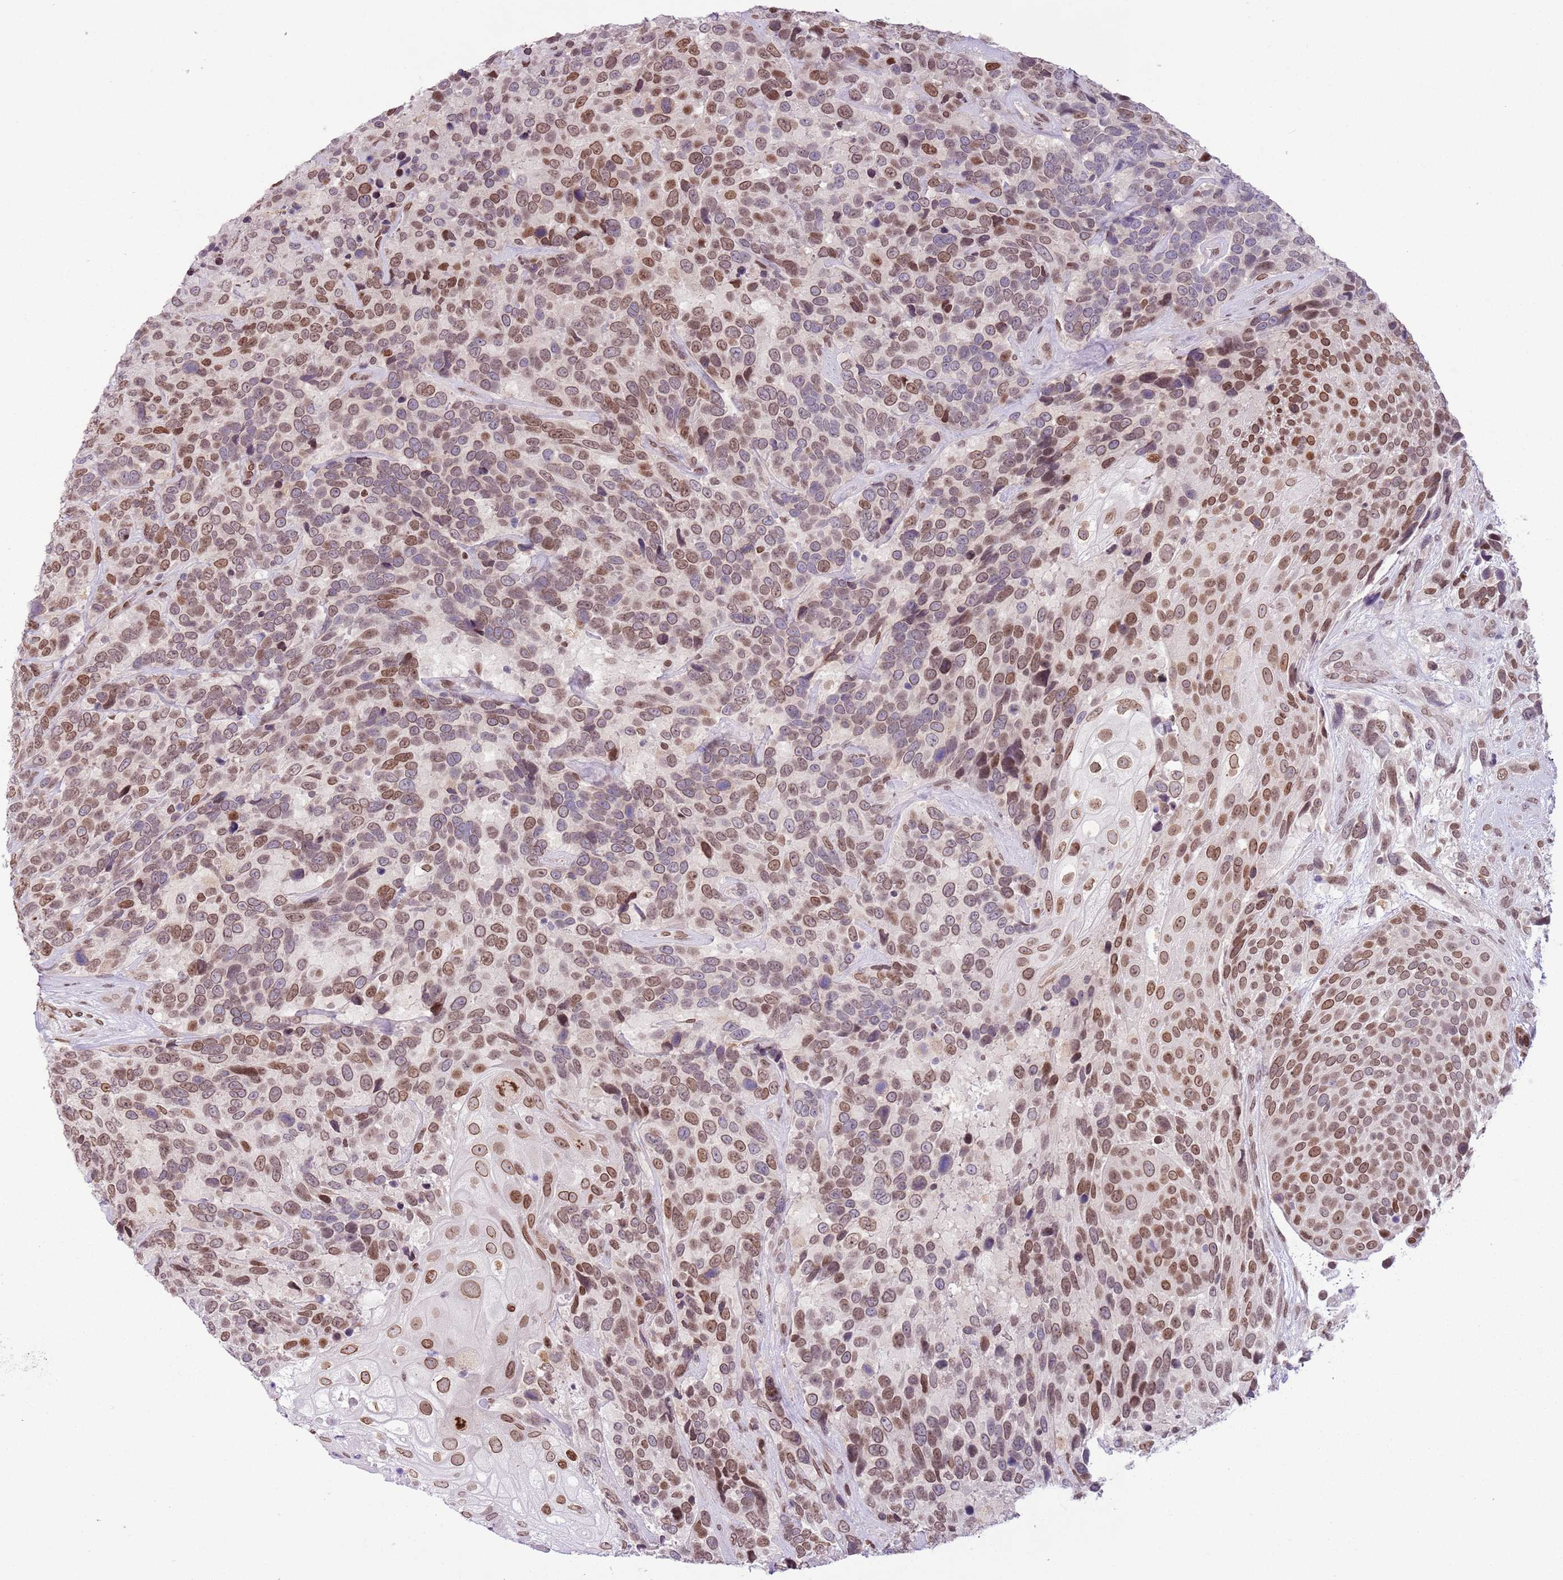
{"staining": {"intensity": "moderate", "quantity": ">75%", "location": "cytoplasmic/membranous,nuclear"}, "tissue": "urothelial cancer", "cell_type": "Tumor cells", "image_type": "cancer", "snomed": [{"axis": "morphology", "description": "Urothelial carcinoma, High grade"}, {"axis": "topography", "description": "Urinary bladder"}], "caption": "High-grade urothelial carcinoma was stained to show a protein in brown. There is medium levels of moderate cytoplasmic/membranous and nuclear staining in about >75% of tumor cells. Nuclei are stained in blue.", "gene": "ZGLP1", "patient": {"sex": "female", "age": 70}}